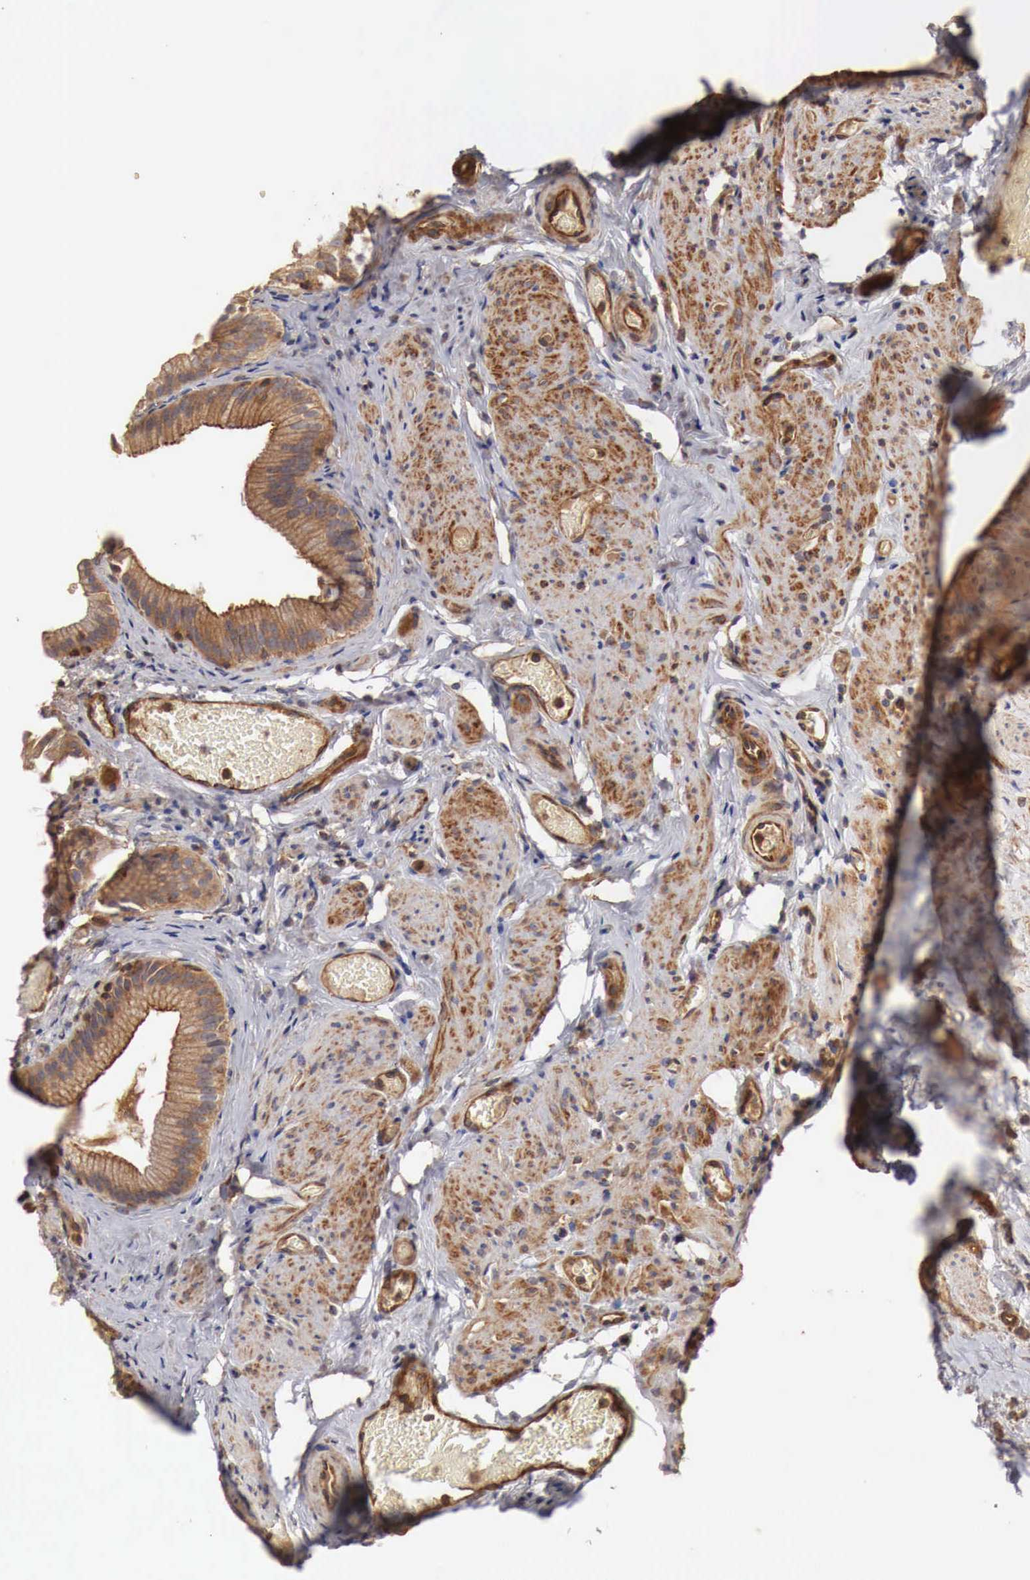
{"staining": {"intensity": "moderate", "quantity": ">75%", "location": "cytoplasmic/membranous"}, "tissue": "gallbladder", "cell_type": "Glandular cells", "image_type": "normal", "snomed": [{"axis": "morphology", "description": "Normal tissue, NOS"}, {"axis": "topography", "description": "Gallbladder"}], "caption": "This is an image of immunohistochemistry (IHC) staining of benign gallbladder, which shows moderate expression in the cytoplasmic/membranous of glandular cells.", "gene": "ARMCX4", "patient": {"sex": "female", "age": 44}}